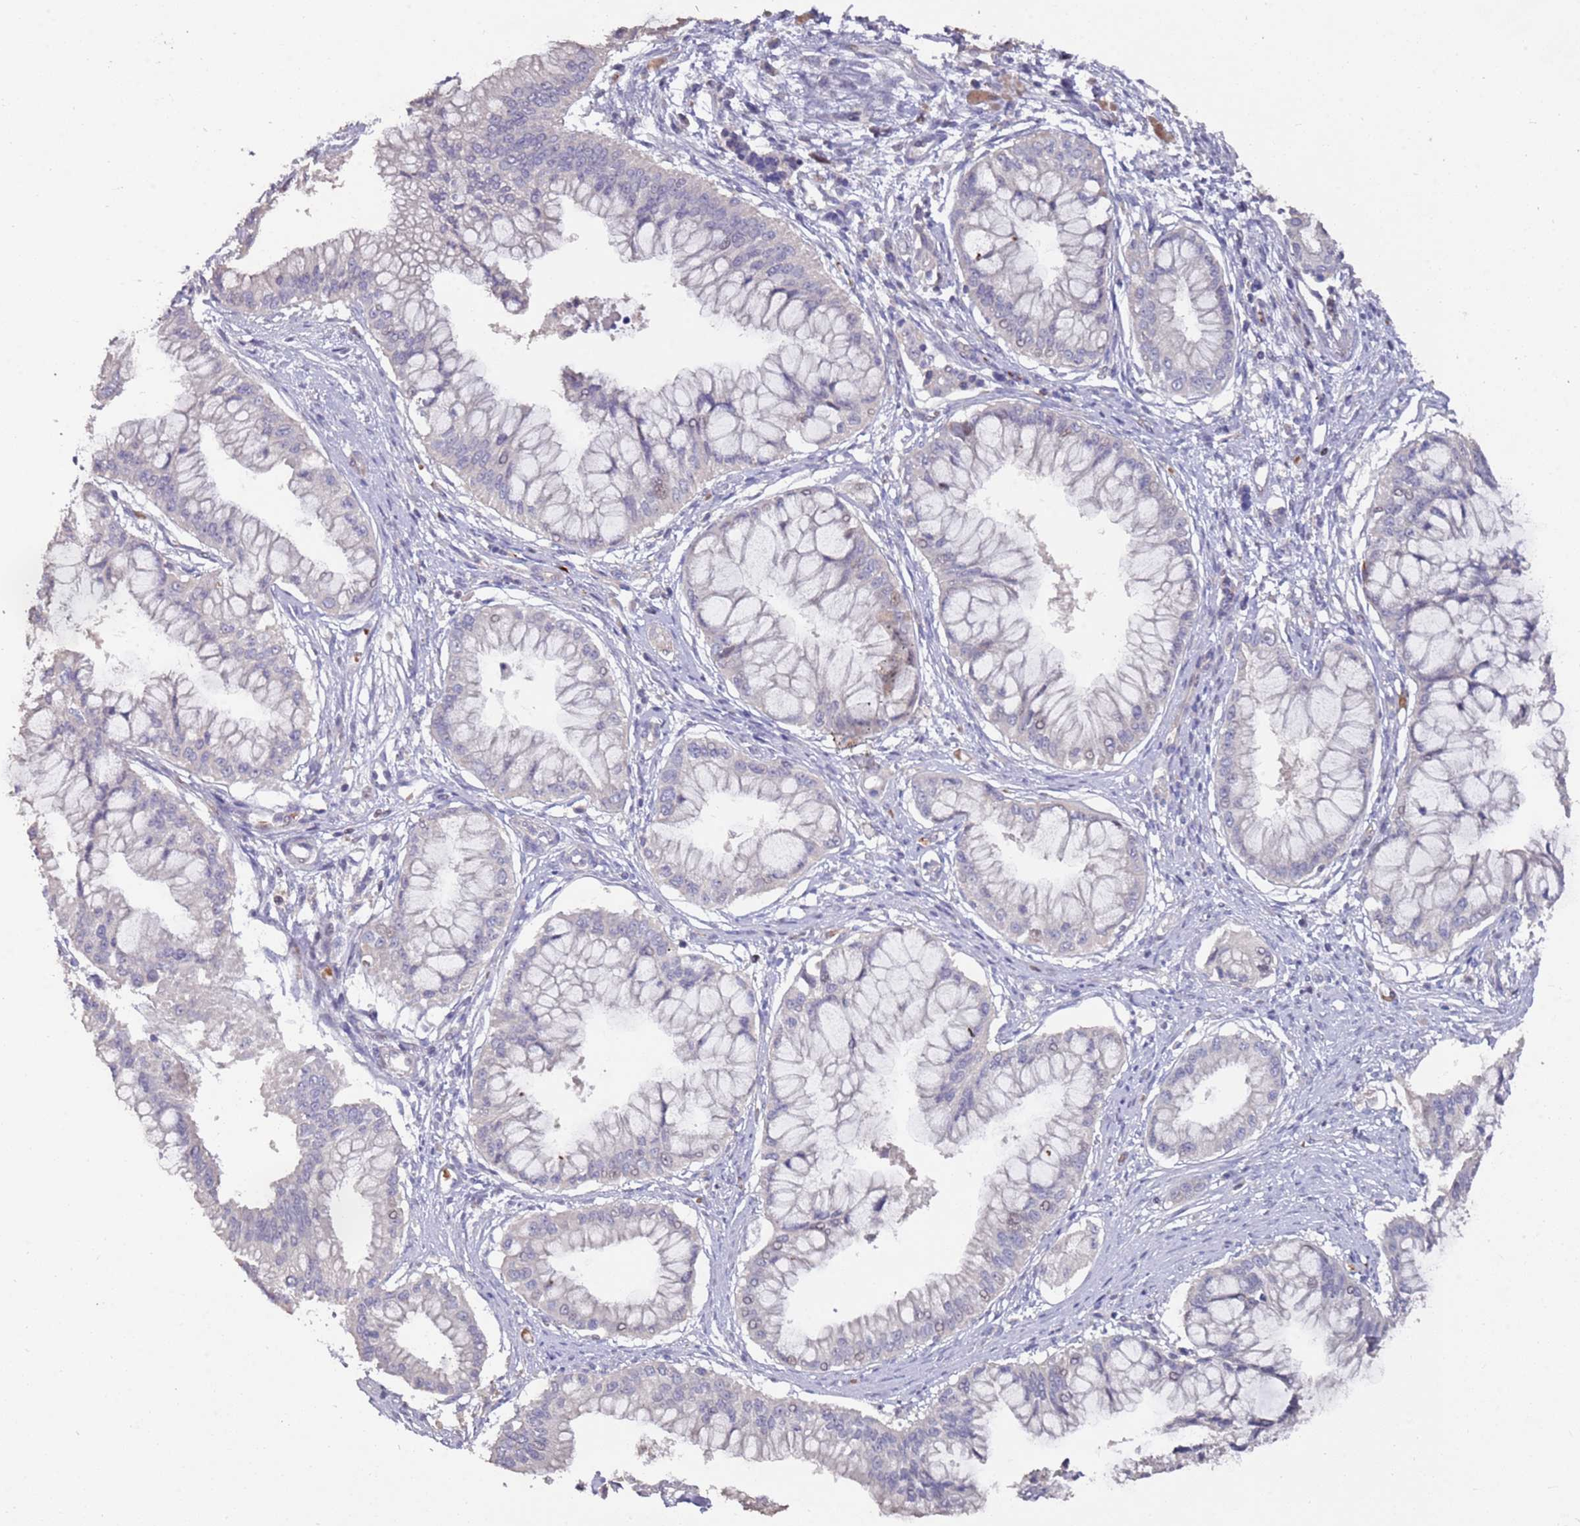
{"staining": {"intensity": "negative", "quantity": "none", "location": "none"}, "tissue": "pancreatic cancer", "cell_type": "Tumor cells", "image_type": "cancer", "snomed": [{"axis": "morphology", "description": "Adenocarcinoma, NOS"}, {"axis": "topography", "description": "Pancreas"}], "caption": "The histopathology image displays no significant expression in tumor cells of adenocarcinoma (pancreatic). (DAB (3,3'-diaminobenzidine) immunohistochemistry, high magnification).", "gene": "LACC1", "patient": {"sex": "male", "age": 46}}